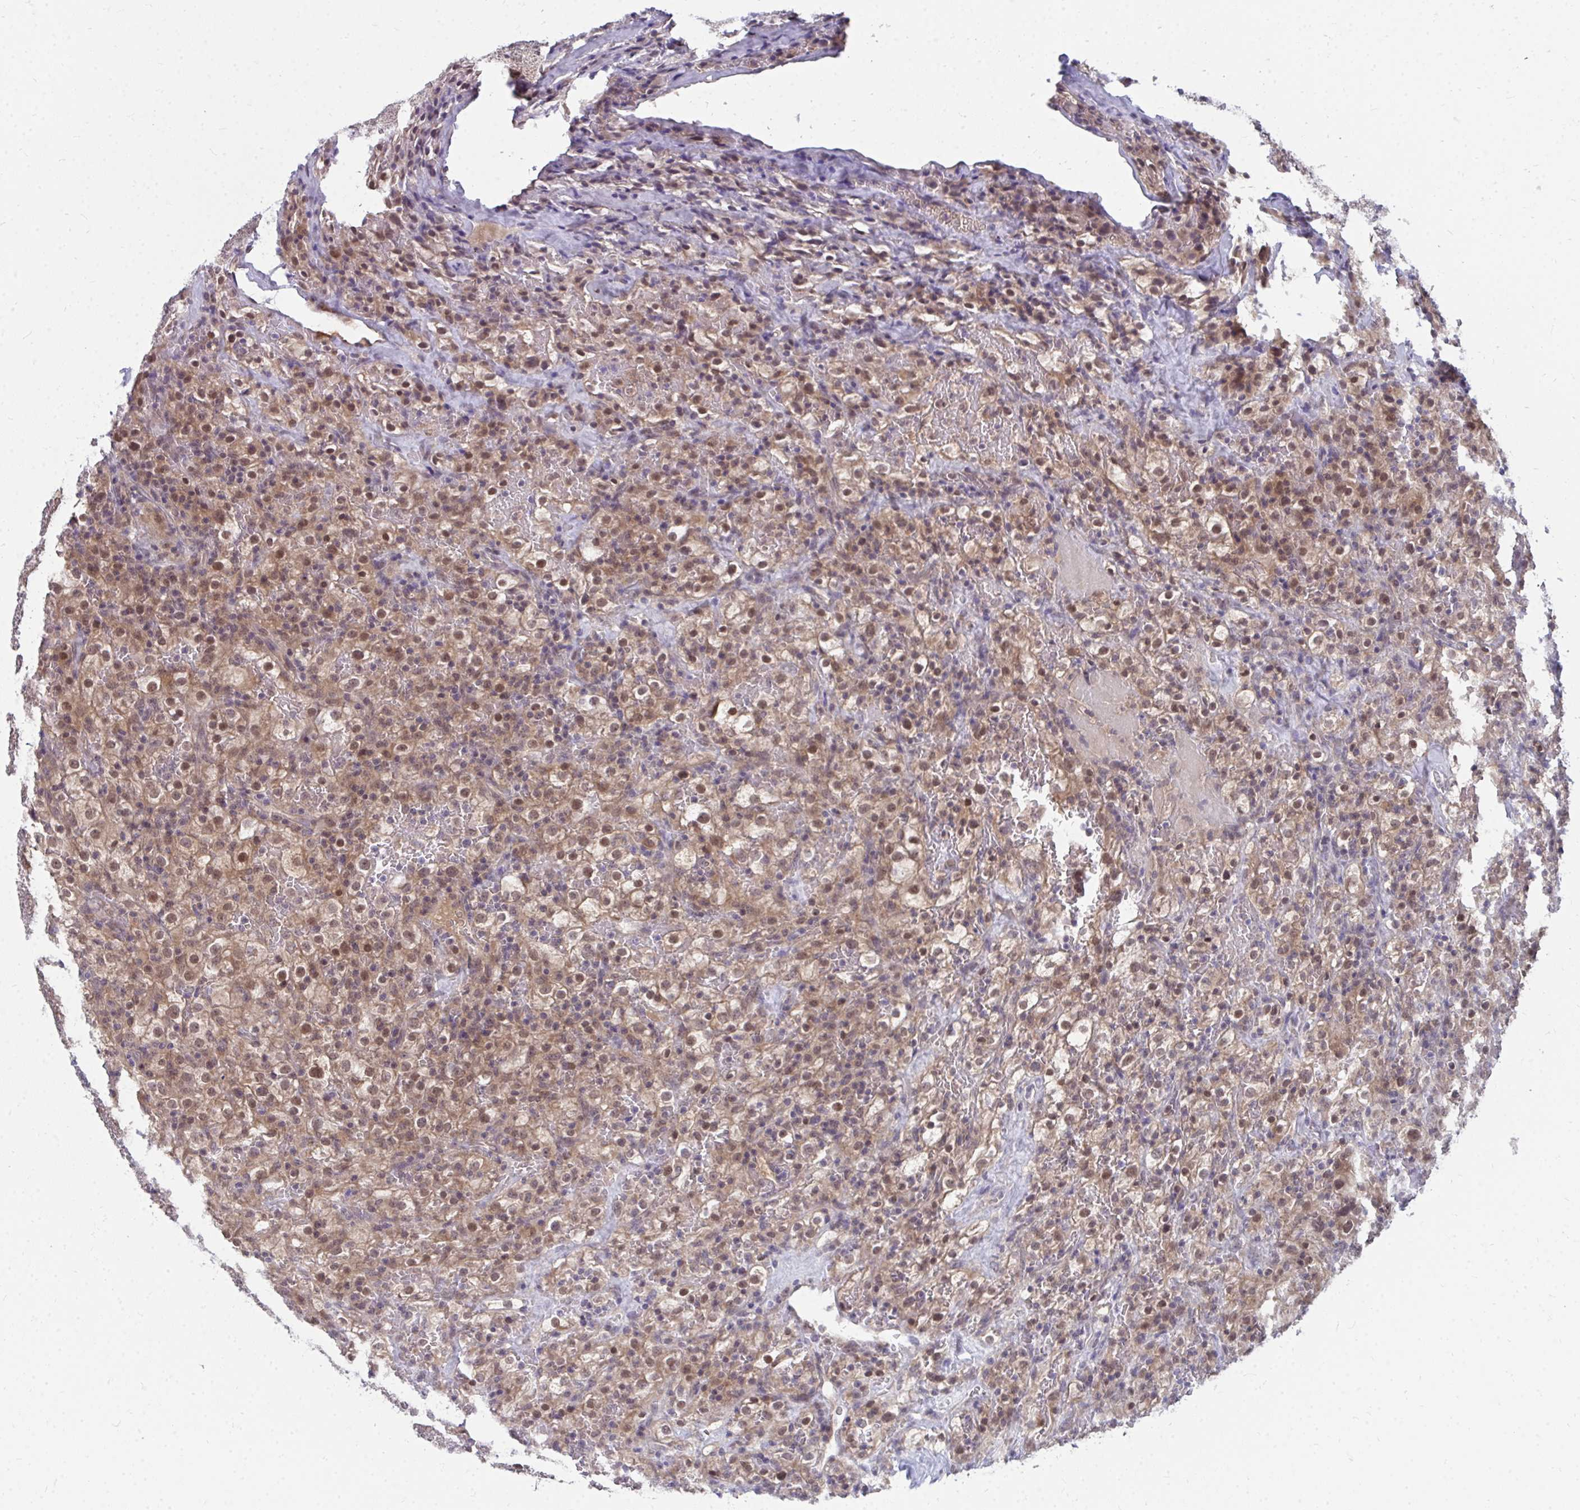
{"staining": {"intensity": "moderate", "quantity": ">75%", "location": "cytoplasmic/membranous,nuclear"}, "tissue": "renal cancer", "cell_type": "Tumor cells", "image_type": "cancer", "snomed": [{"axis": "morphology", "description": "Adenocarcinoma, NOS"}, {"axis": "topography", "description": "Kidney"}], "caption": "About >75% of tumor cells in human adenocarcinoma (renal) display moderate cytoplasmic/membranous and nuclear protein expression as visualized by brown immunohistochemical staining.", "gene": "MROH8", "patient": {"sex": "female", "age": 74}}